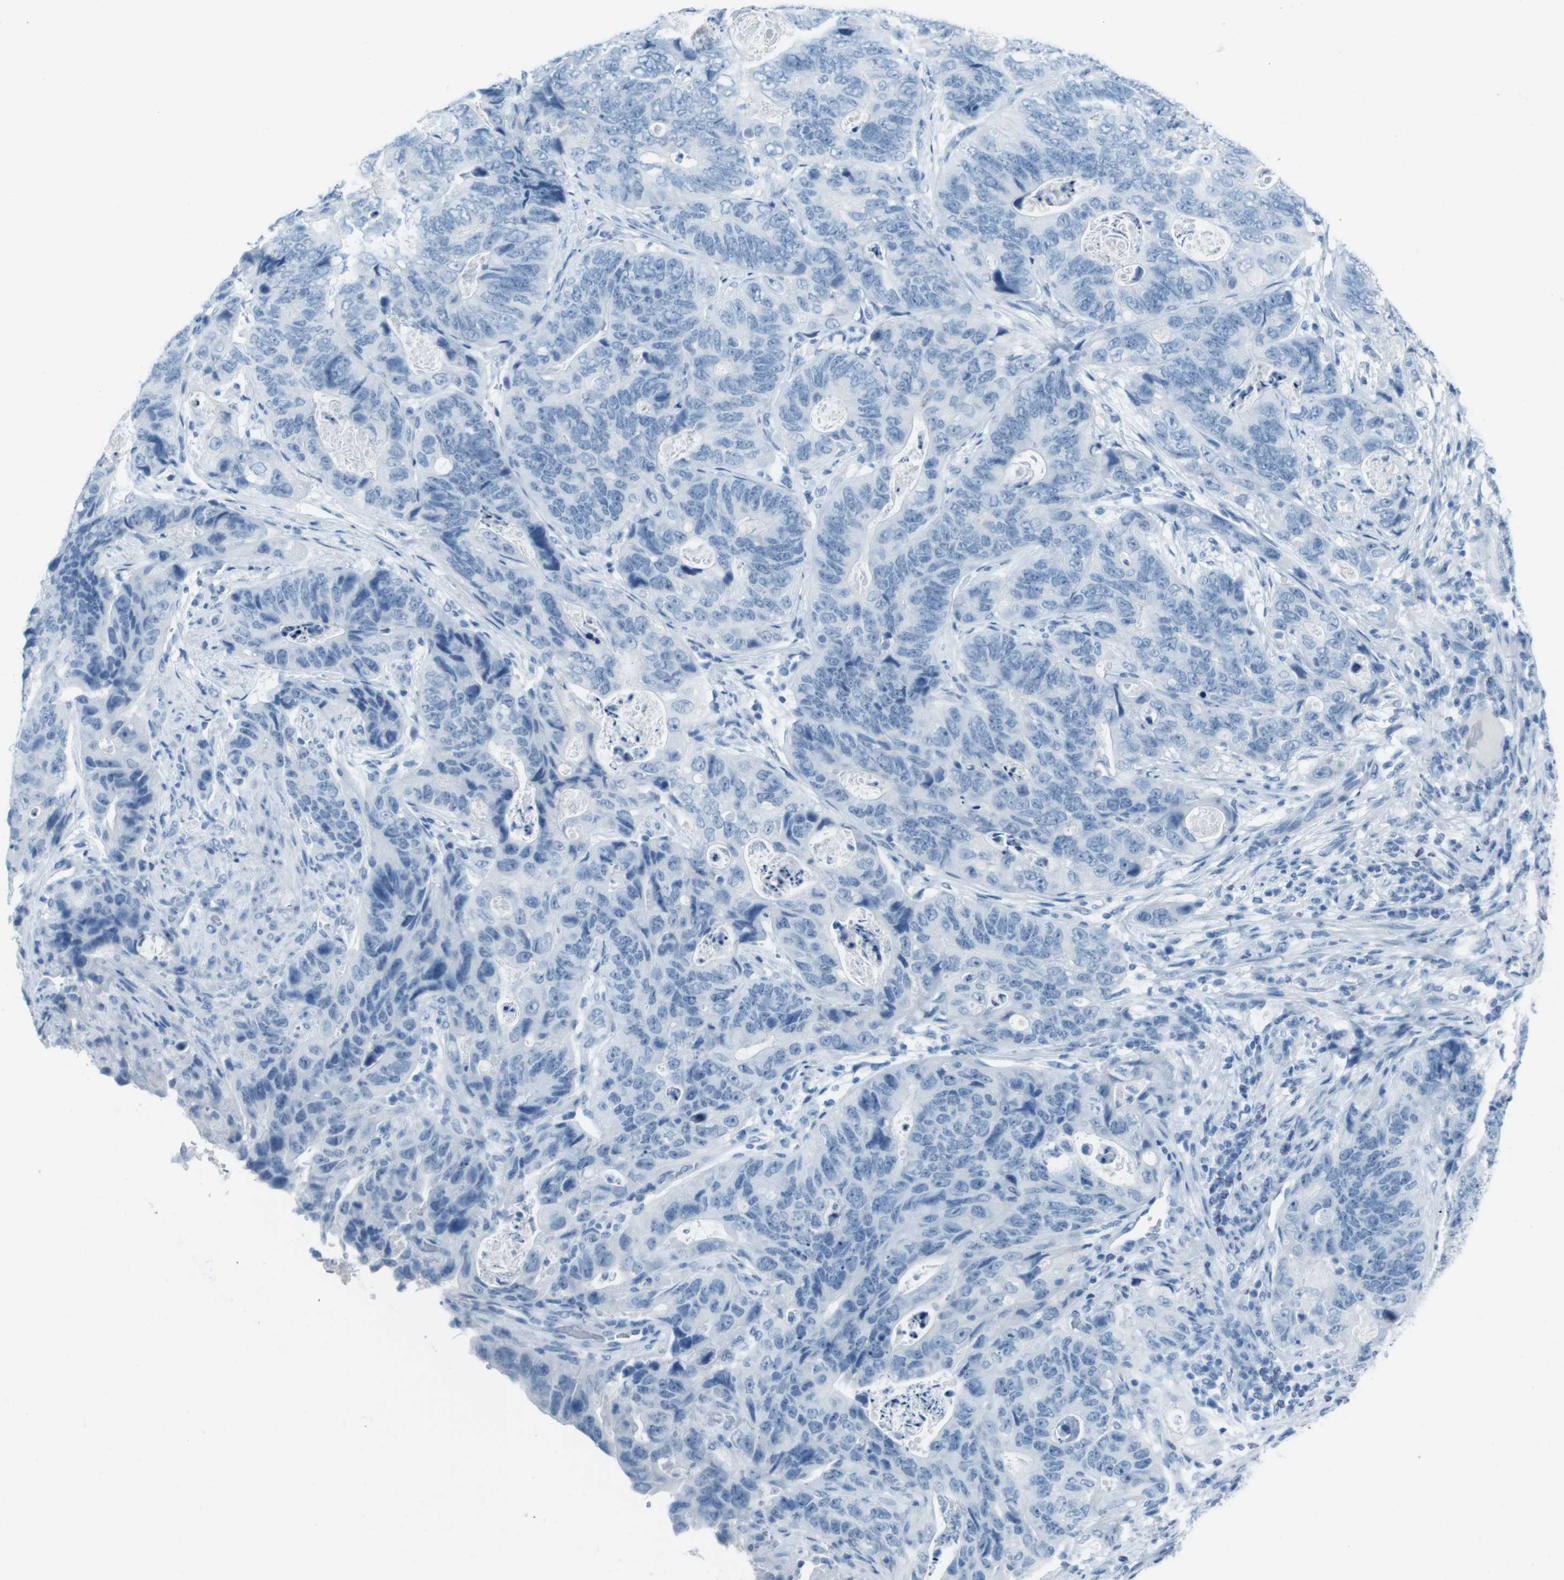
{"staining": {"intensity": "negative", "quantity": "none", "location": "none"}, "tissue": "stomach cancer", "cell_type": "Tumor cells", "image_type": "cancer", "snomed": [{"axis": "morphology", "description": "Adenocarcinoma, NOS"}, {"axis": "topography", "description": "Stomach"}], "caption": "Human stomach adenocarcinoma stained for a protein using IHC exhibits no expression in tumor cells.", "gene": "TMEM207", "patient": {"sex": "female", "age": 89}}